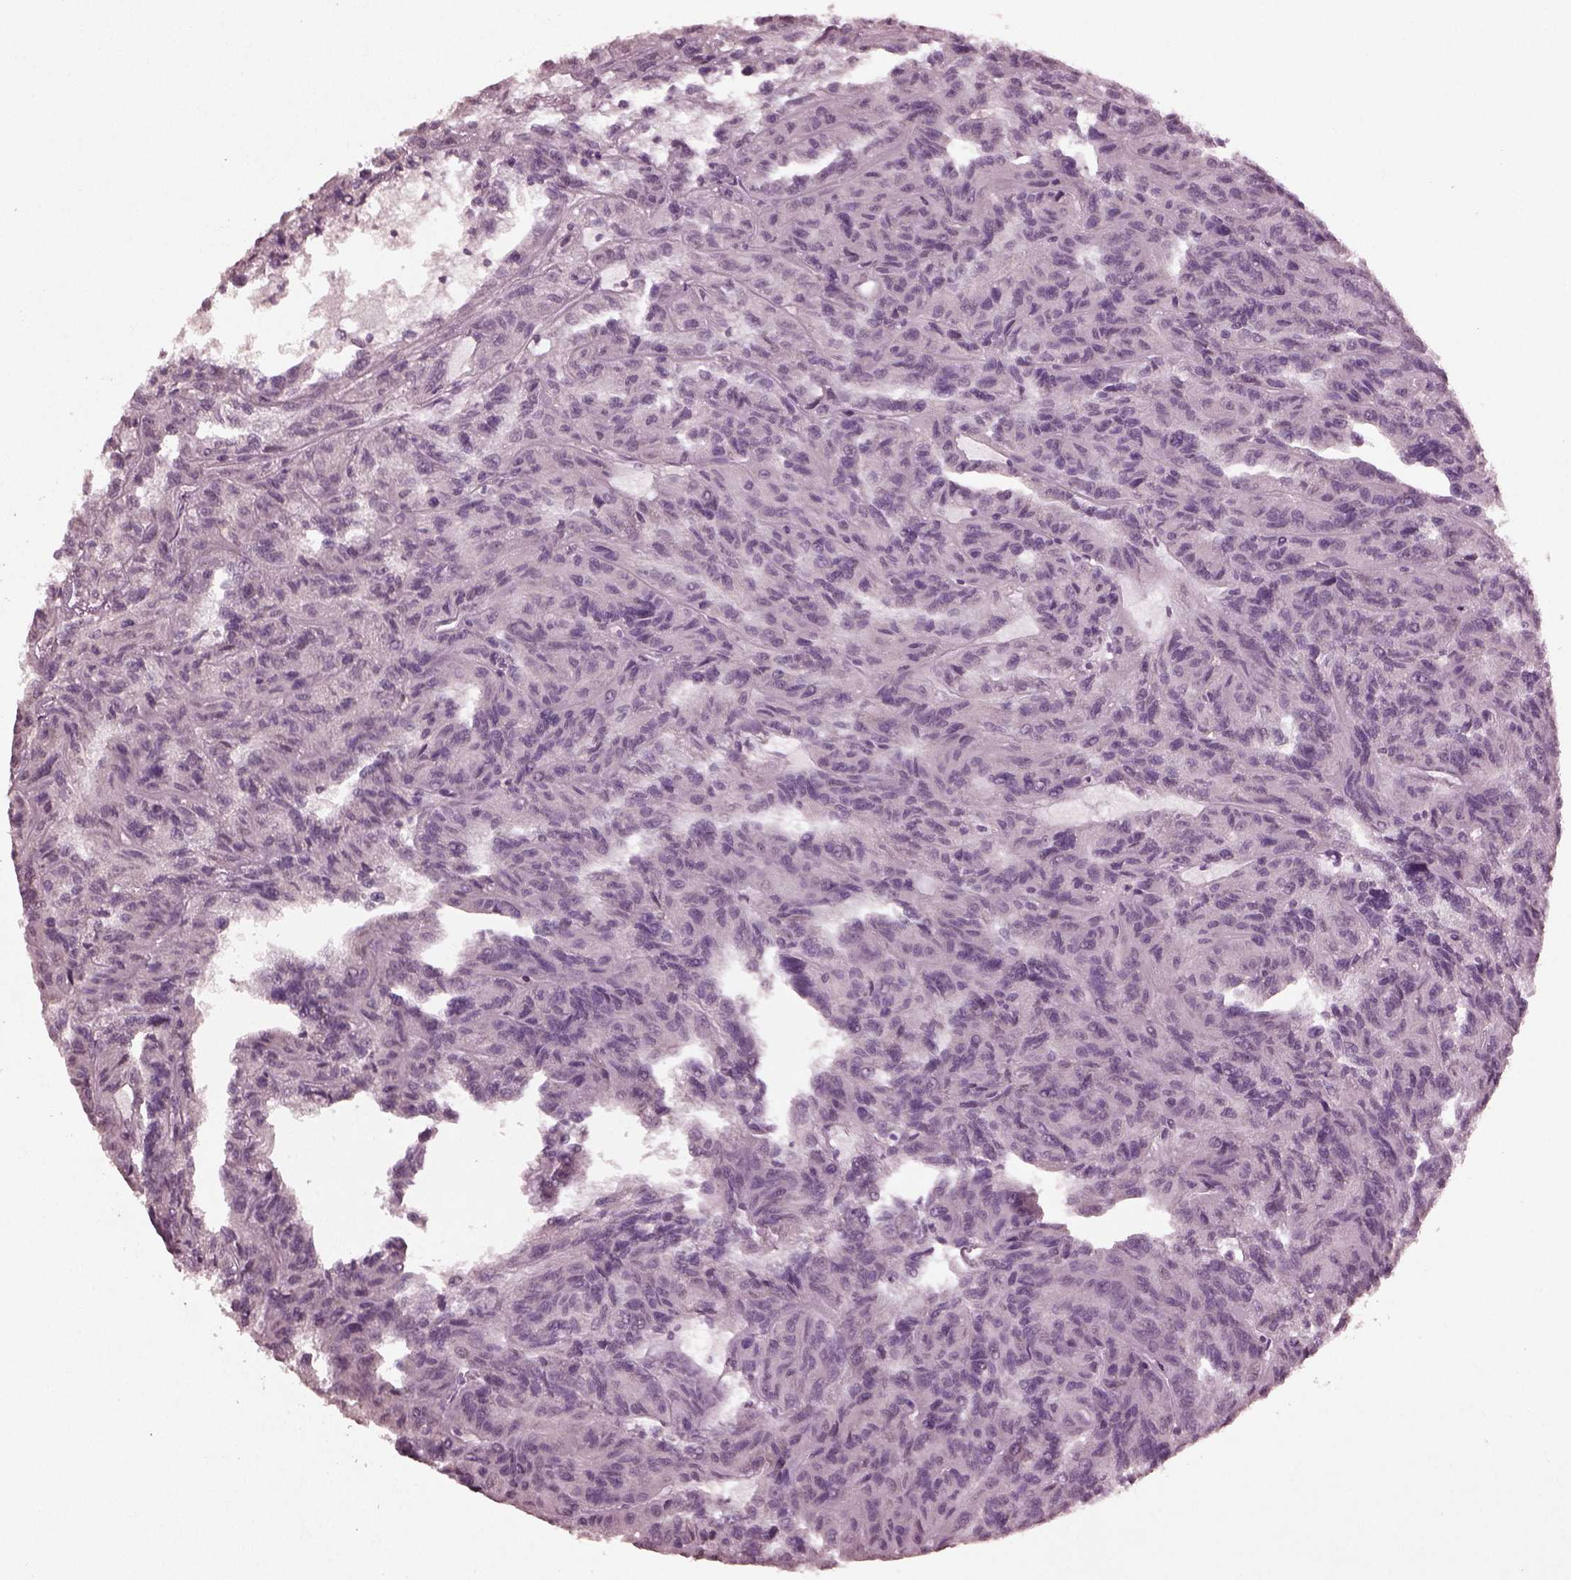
{"staining": {"intensity": "negative", "quantity": "none", "location": "none"}, "tissue": "renal cancer", "cell_type": "Tumor cells", "image_type": "cancer", "snomed": [{"axis": "morphology", "description": "Adenocarcinoma, NOS"}, {"axis": "topography", "description": "Kidney"}], "caption": "High magnification brightfield microscopy of adenocarcinoma (renal) stained with DAB (3,3'-diaminobenzidine) (brown) and counterstained with hematoxylin (blue): tumor cells show no significant positivity.", "gene": "IL18RAP", "patient": {"sex": "male", "age": 79}}